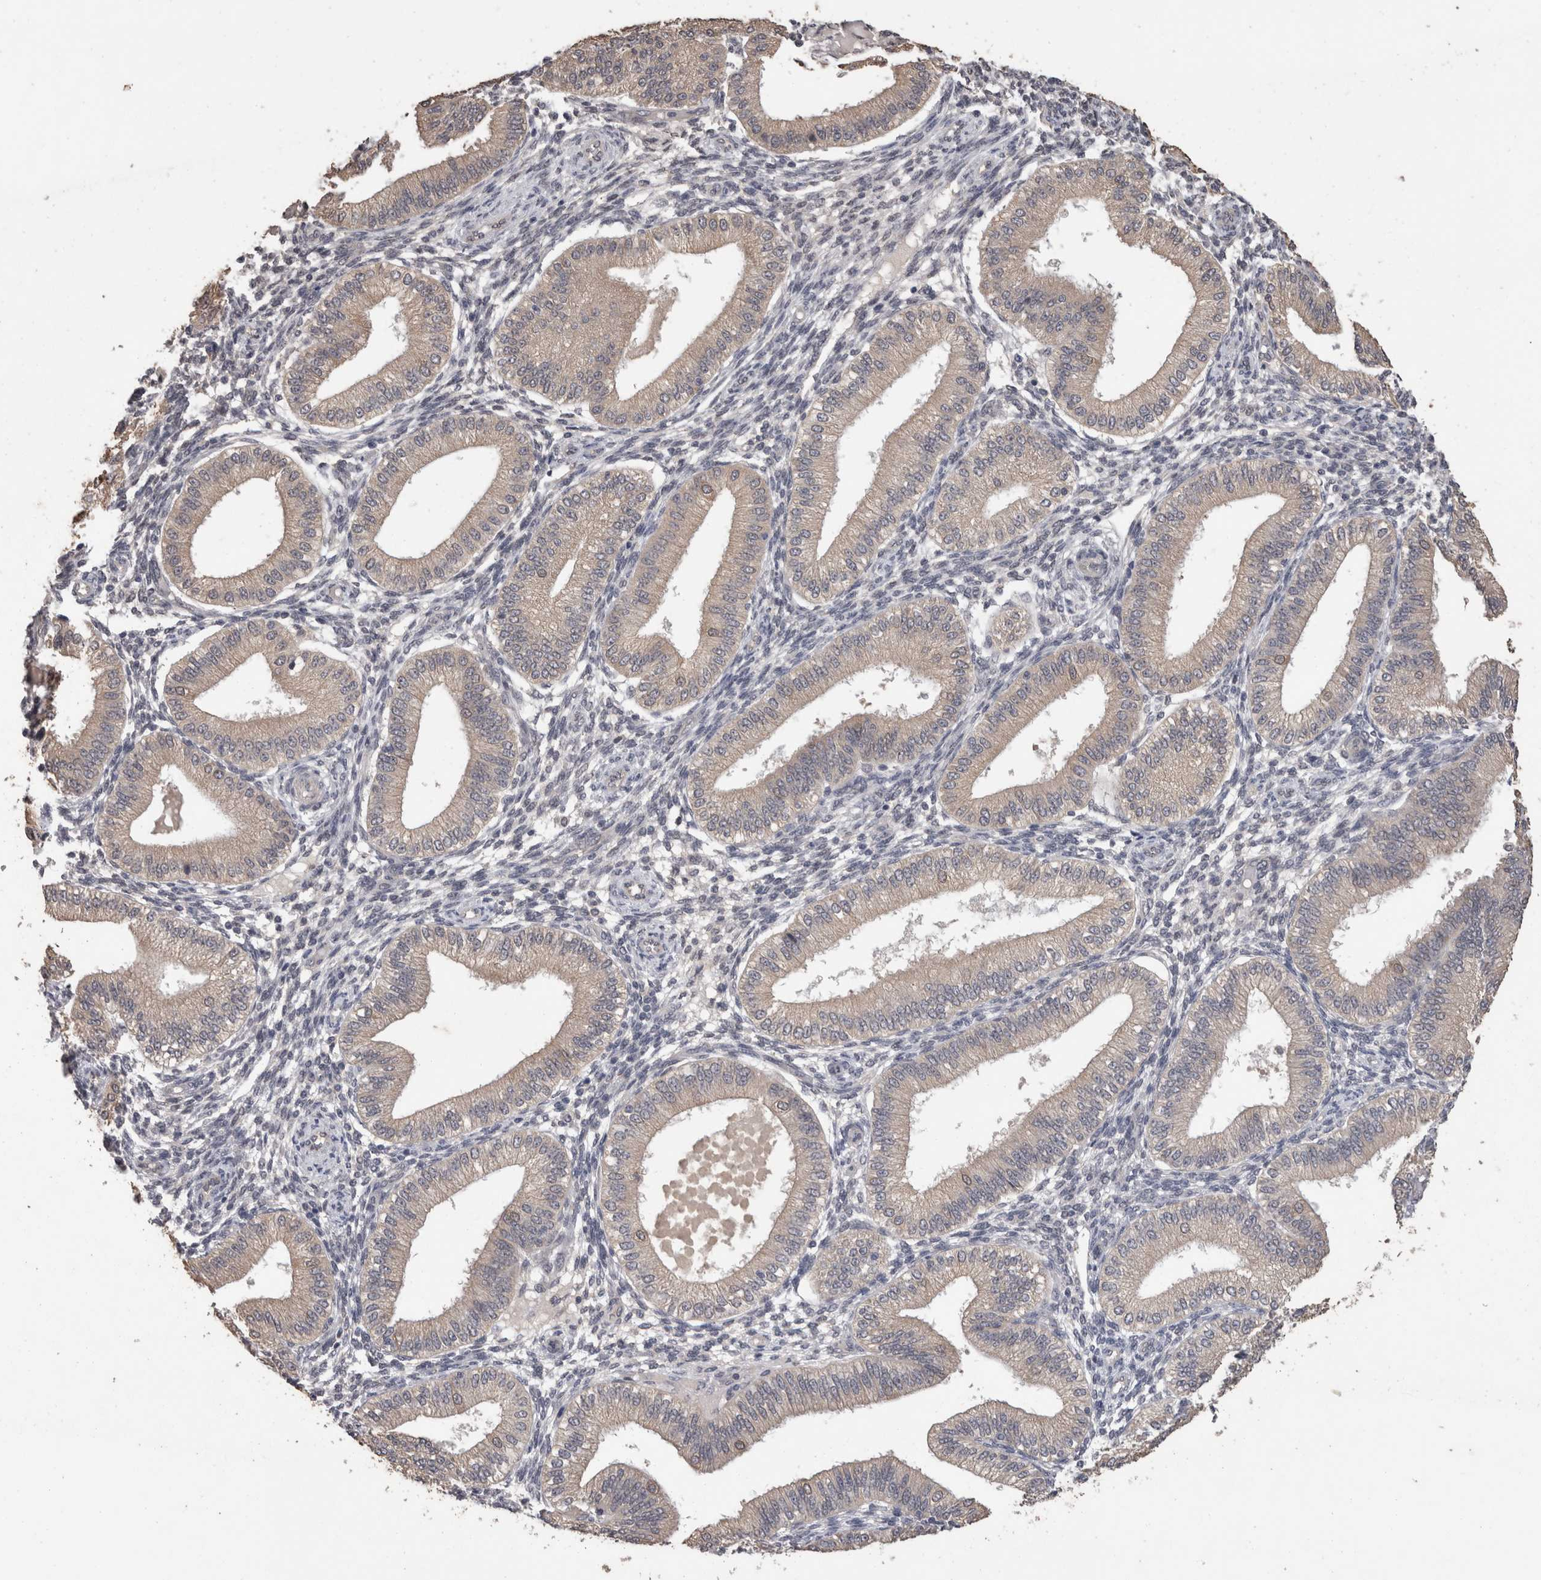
{"staining": {"intensity": "negative", "quantity": "none", "location": "none"}, "tissue": "endometrium", "cell_type": "Cells in endometrial stroma", "image_type": "normal", "snomed": [{"axis": "morphology", "description": "Normal tissue, NOS"}, {"axis": "topography", "description": "Endometrium"}], "caption": "This is an IHC micrograph of normal human endometrium. There is no positivity in cells in endometrial stroma.", "gene": "FHOD3", "patient": {"sex": "female", "age": 39}}